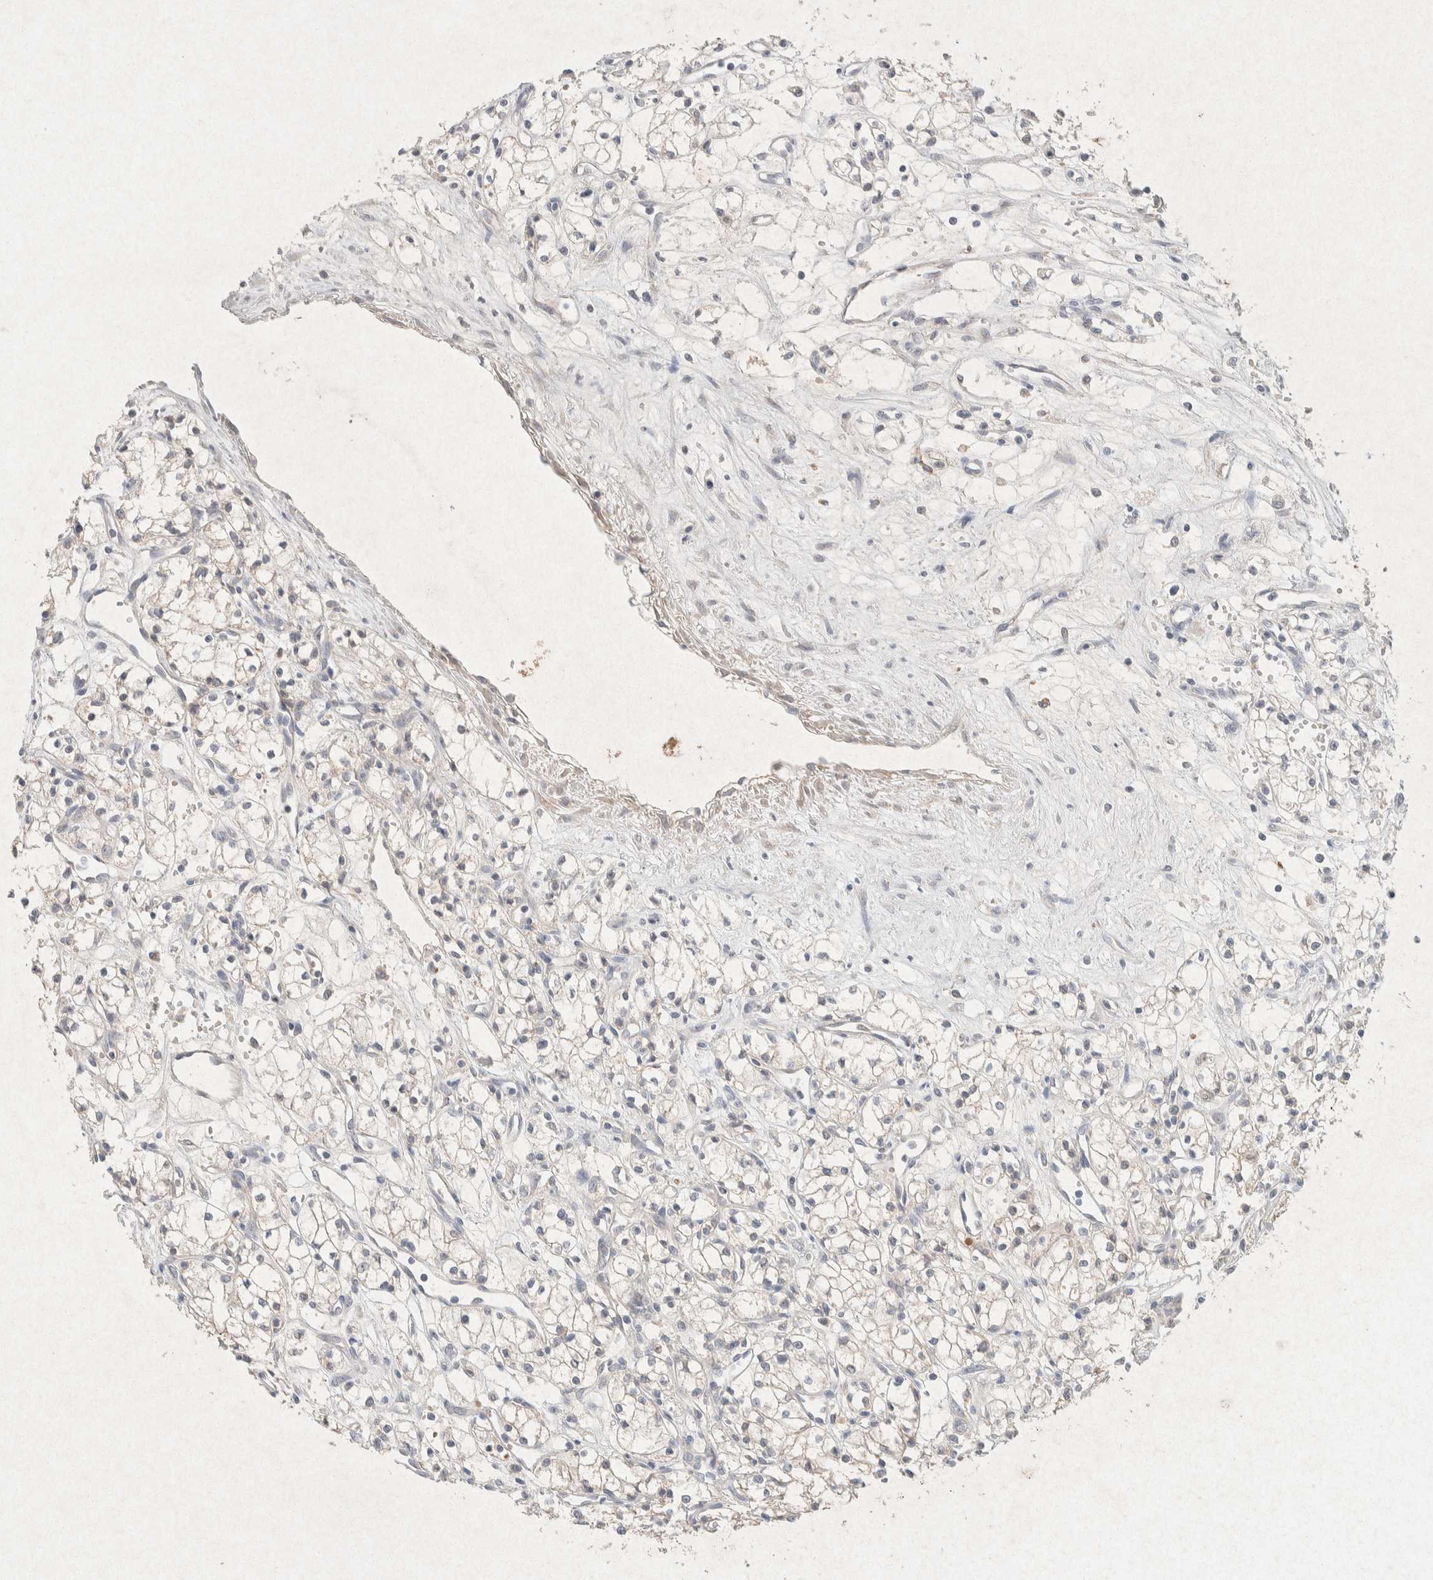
{"staining": {"intensity": "weak", "quantity": "<25%", "location": "cytoplasmic/membranous"}, "tissue": "renal cancer", "cell_type": "Tumor cells", "image_type": "cancer", "snomed": [{"axis": "morphology", "description": "Normal tissue, NOS"}, {"axis": "morphology", "description": "Adenocarcinoma, NOS"}, {"axis": "topography", "description": "Kidney"}], "caption": "The histopathology image shows no significant positivity in tumor cells of adenocarcinoma (renal).", "gene": "GNAI1", "patient": {"sex": "male", "age": 59}}